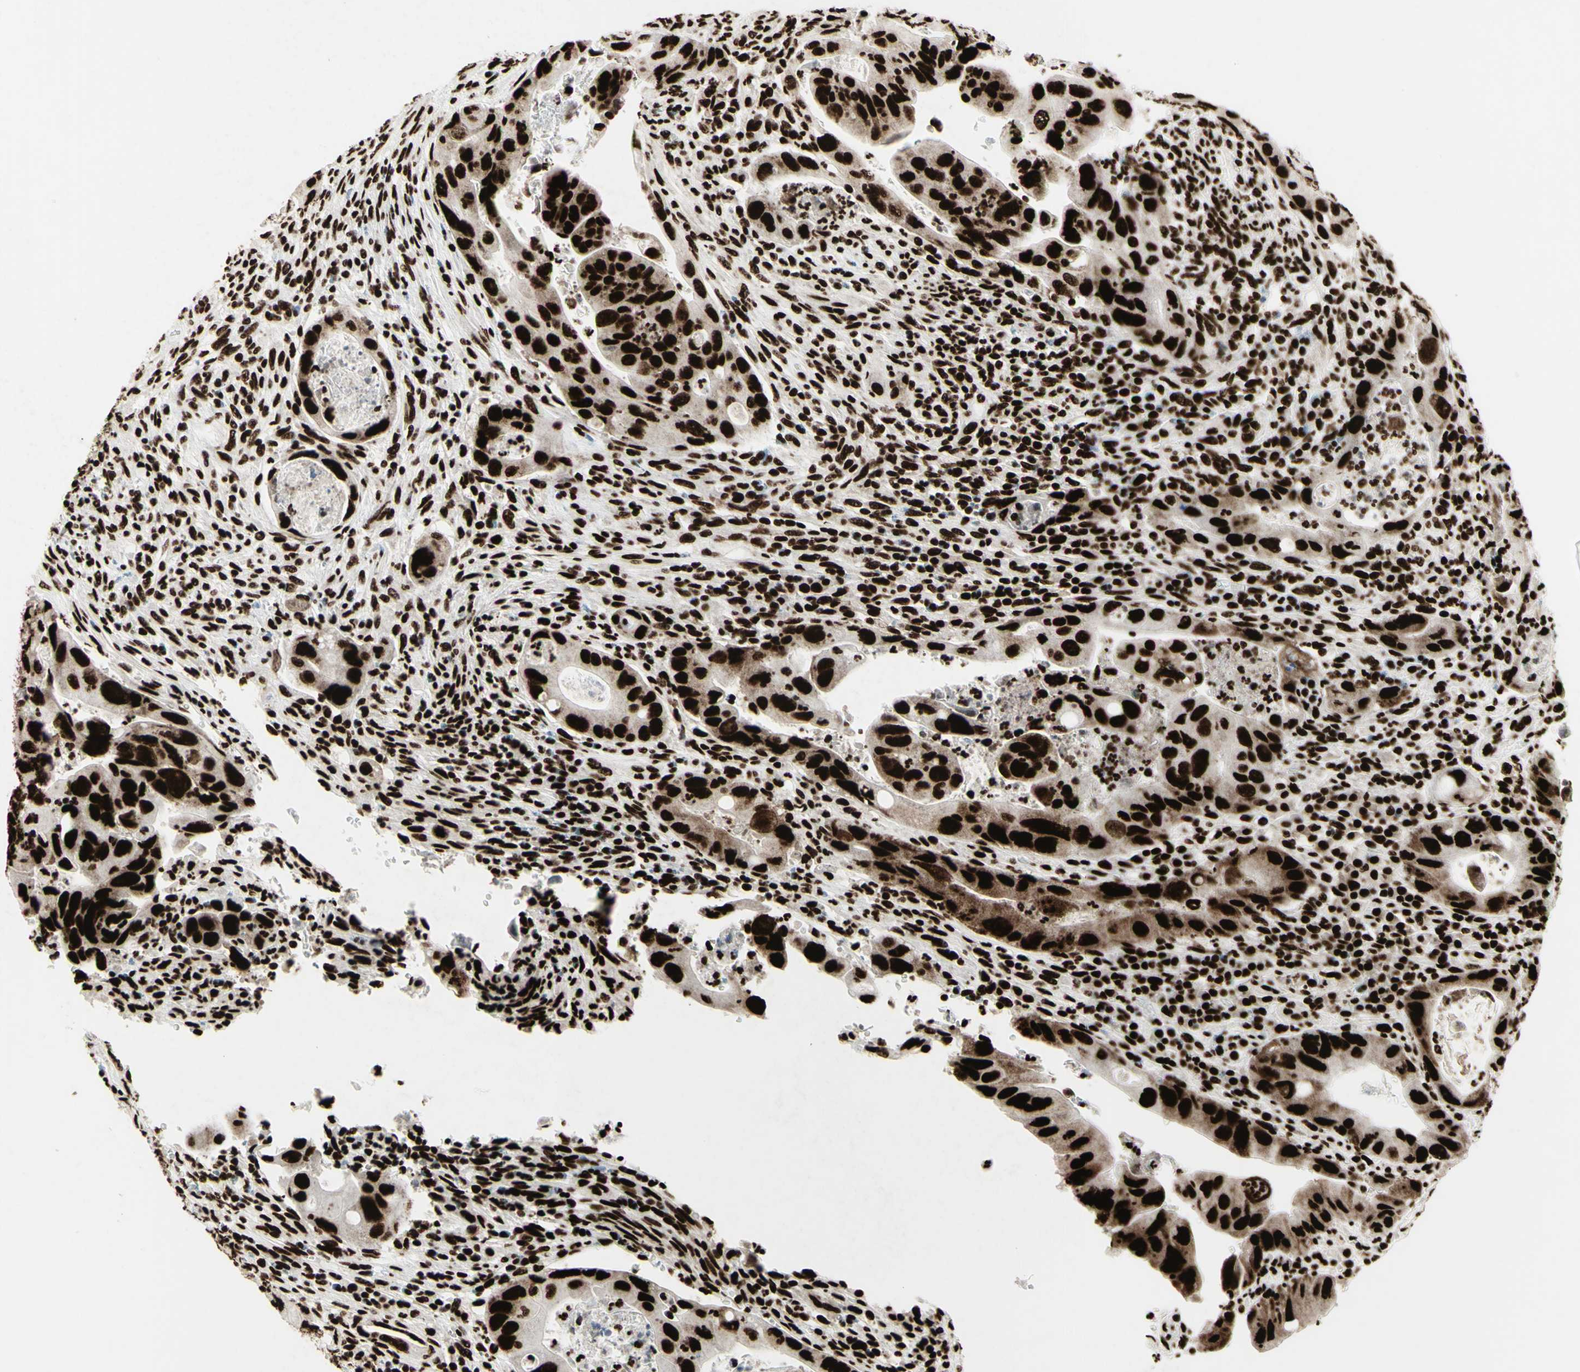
{"staining": {"intensity": "strong", "quantity": ">75%", "location": "nuclear"}, "tissue": "colorectal cancer", "cell_type": "Tumor cells", "image_type": "cancer", "snomed": [{"axis": "morphology", "description": "Adenocarcinoma, NOS"}, {"axis": "topography", "description": "Rectum"}], "caption": "Tumor cells demonstrate strong nuclear expression in approximately >75% of cells in colorectal cancer (adenocarcinoma).", "gene": "U2AF2", "patient": {"sex": "female", "age": 57}}